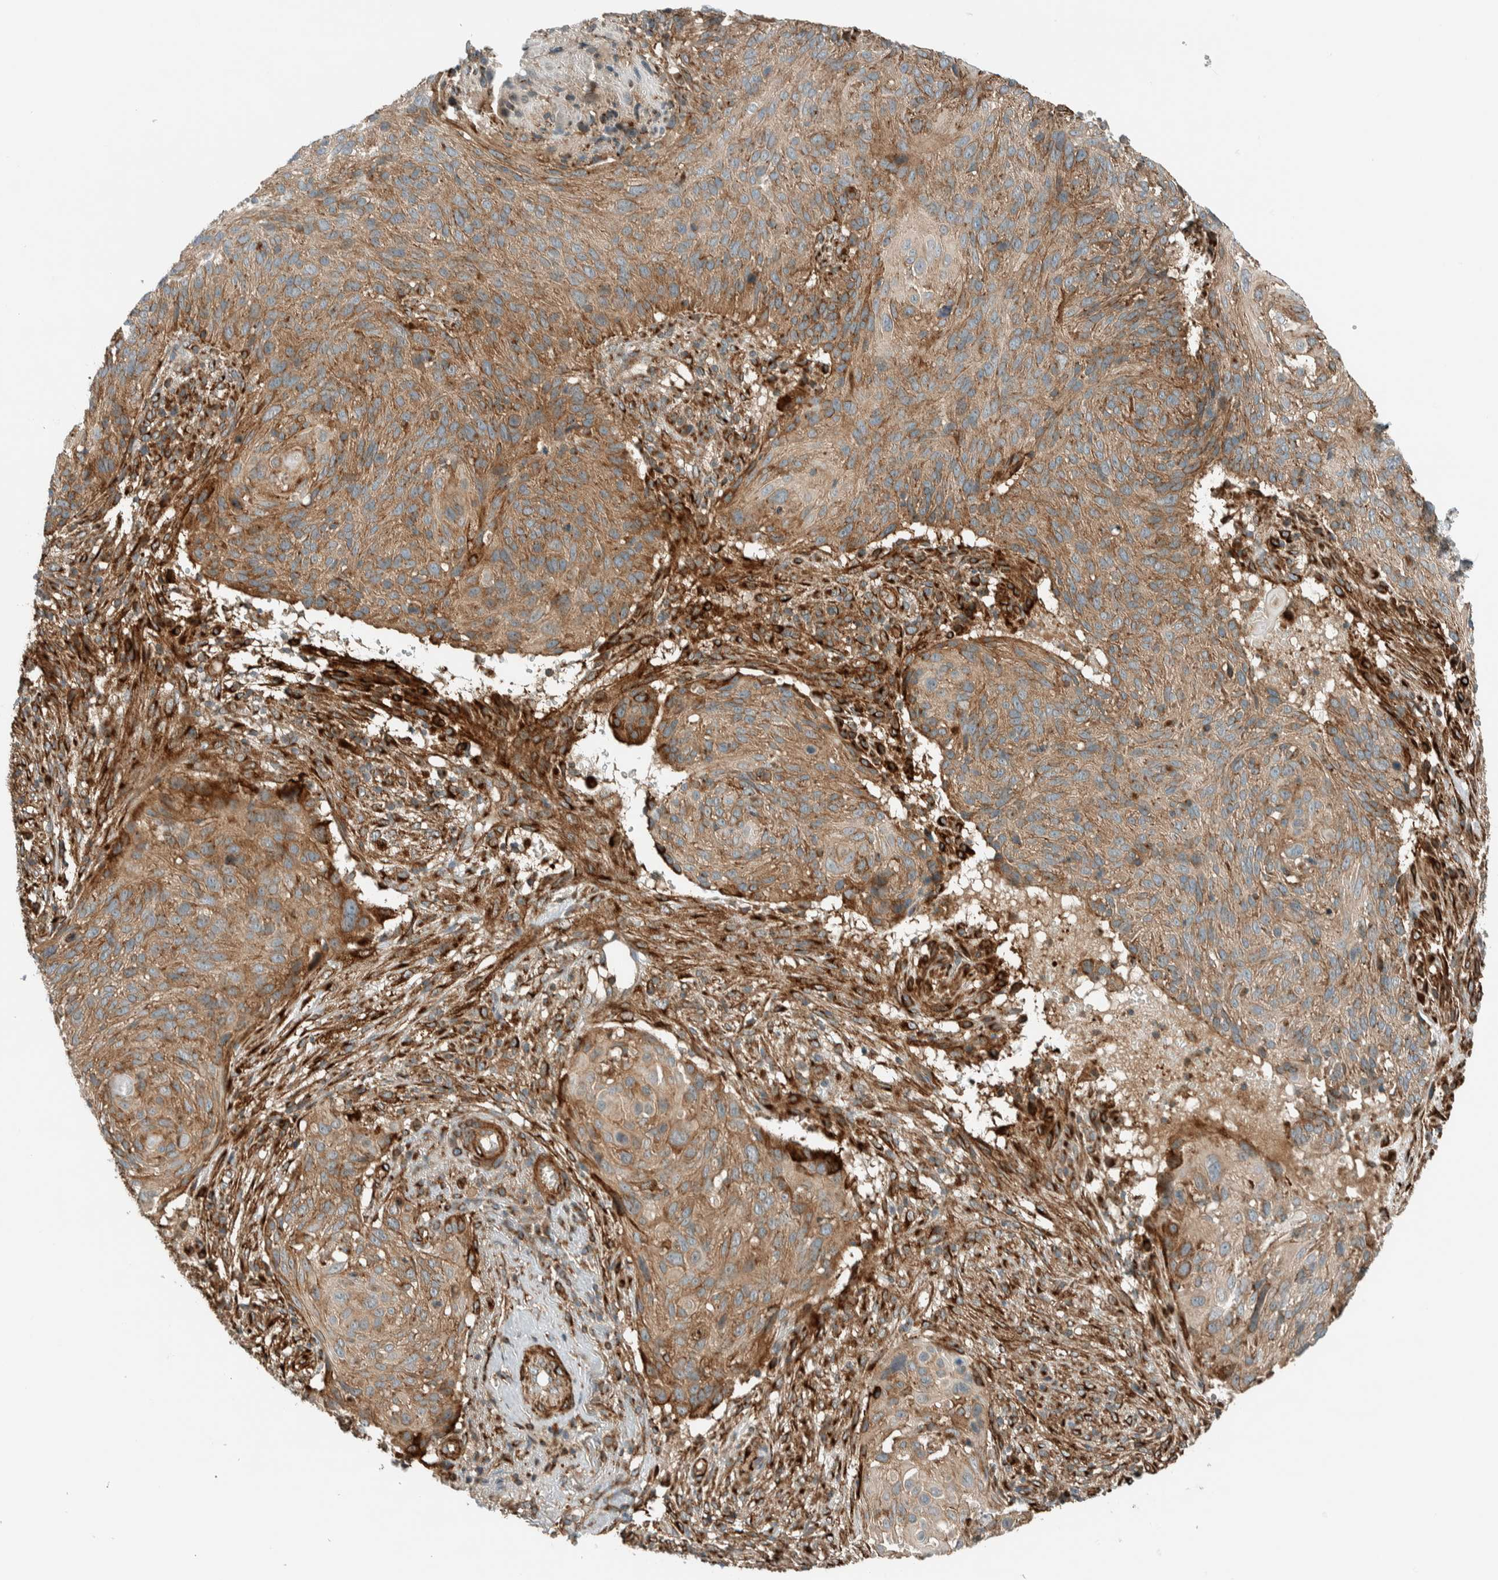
{"staining": {"intensity": "moderate", "quantity": ">75%", "location": "cytoplasmic/membranous"}, "tissue": "cervical cancer", "cell_type": "Tumor cells", "image_type": "cancer", "snomed": [{"axis": "morphology", "description": "Squamous cell carcinoma, NOS"}, {"axis": "topography", "description": "Cervix"}], "caption": "A histopathology image showing moderate cytoplasmic/membranous staining in approximately >75% of tumor cells in cervical squamous cell carcinoma, as visualized by brown immunohistochemical staining.", "gene": "EXOC7", "patient": {"sex": "female", "age": 74}}